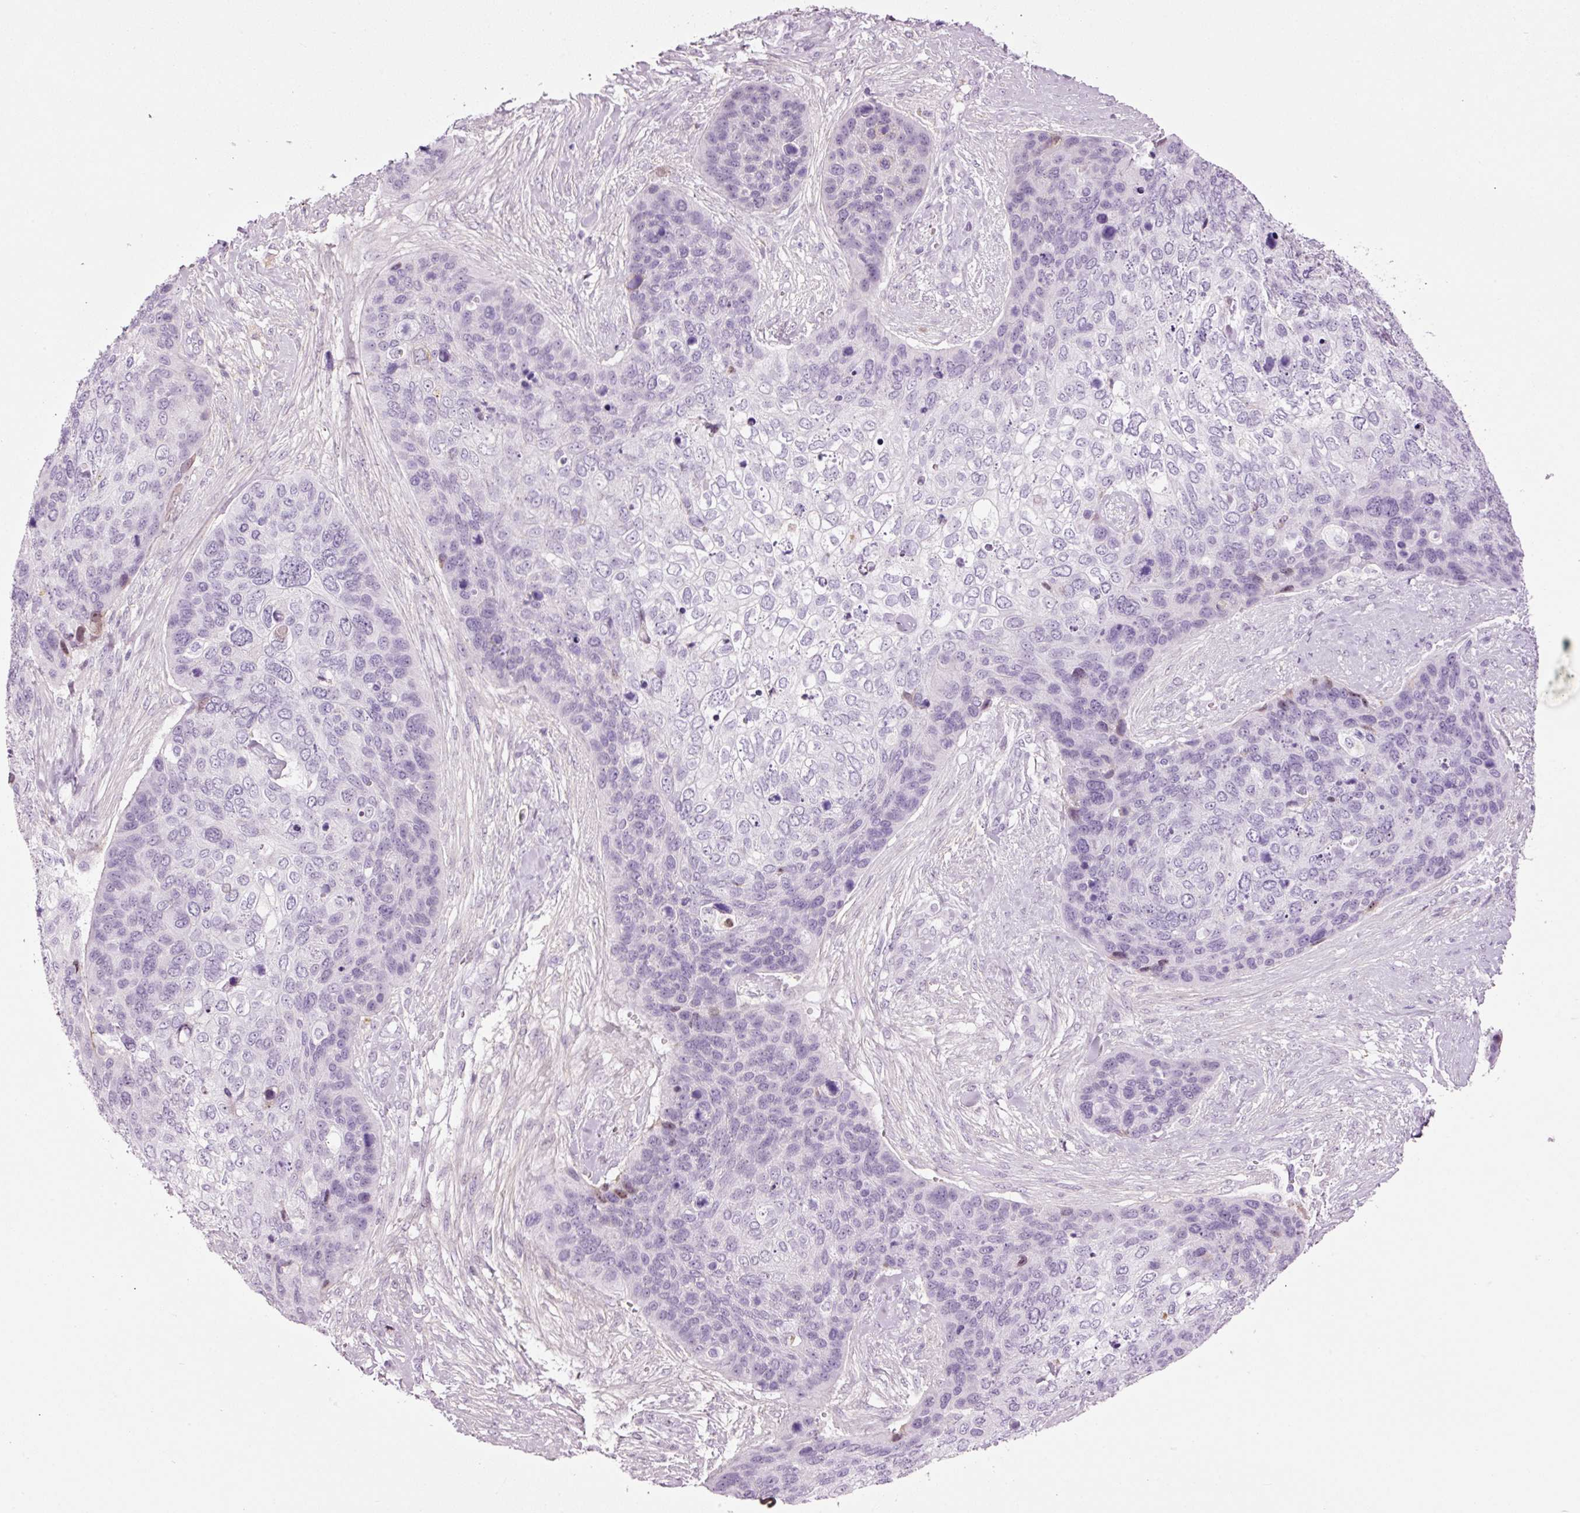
{"staining": {"intensity": "negative", "quantity": "none", "location": "none"}, "tissue": "skin cancer", "cell_type": "Tumor cells", "image_type": "cancer", "snomed": [{"axis": "morphology", "description": "Basal cell carcinoma"}, {"axis": "topography", "description": "Skin"}], "caption": "Skin basal cell carcinoma was stained to show a protein in brown. There is no significant staining in tumor cells. (DAB (3,3'-diaminobenzidine) immunohistochemistry (IHC) with hematoxylin counter stain).", "gene": "KLF1", "patient": {"sex": "female", "age": 74}}